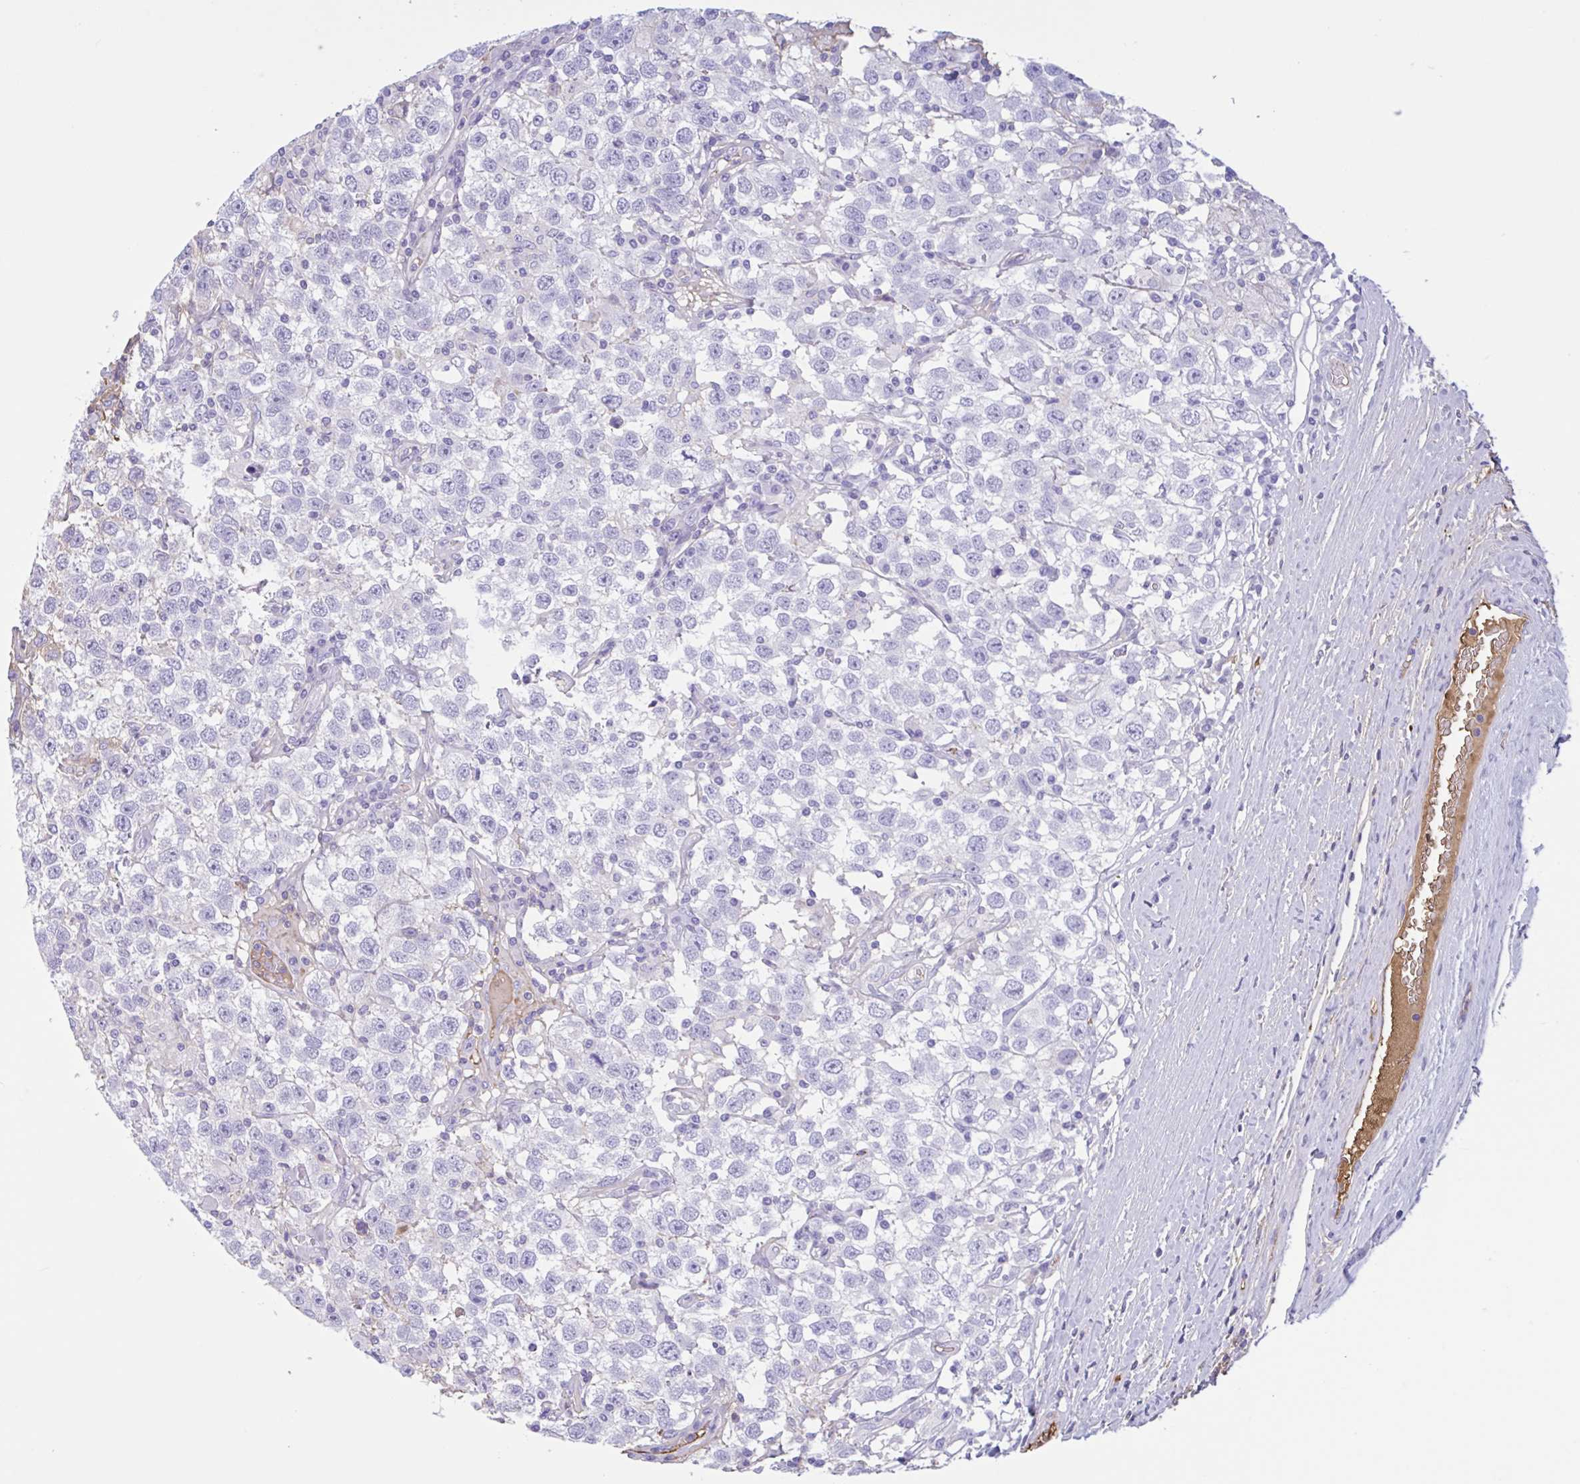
{"staining": {"intensity": "moderate", "quantity": "<25%", "location": "cytoplasmic/membranous"}, "tissue": "testis cancer", "cell_type": "Tumor cells", "image_type": "cancer", "snomed": [{"axis": "morphology", "description": "Seminoma, NOS"}, {"axis": "topography", "description": "Testis"}], "caption": "There is low levels of moderate cytoplasmic/membranous staining in tumor cells of seminoma (testis), as demonstrated by immunohistochemical staining (brown color).", "gene": "LARGE2", "patient": {"sex": "male", "age": 41}}